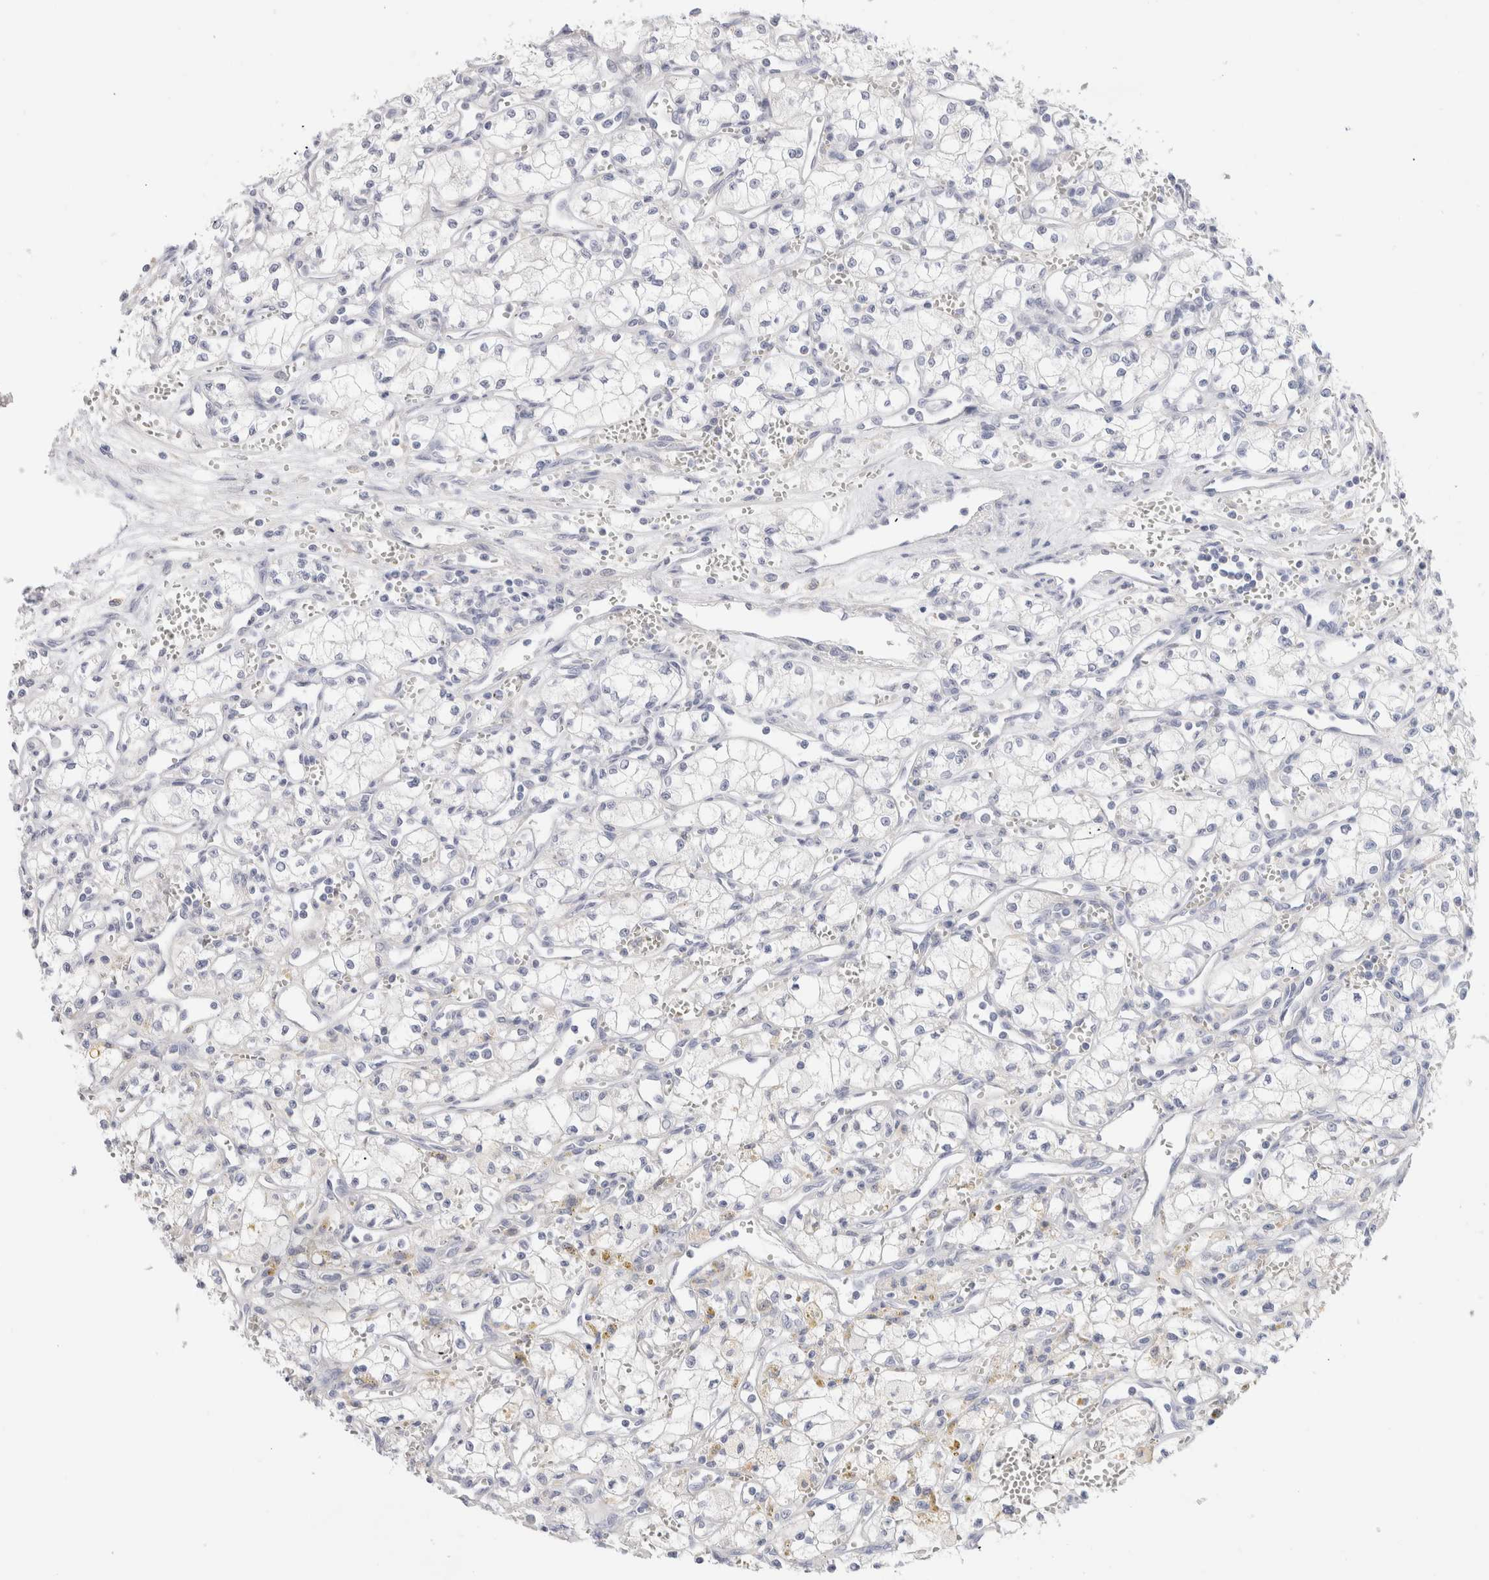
{"staining": {"intensity": "negative", "quantity": "none", "location": "none"}, "tissue": "renal cancer", "cell_type": "Tumor cells", "image_type": "cancer", "snomed": [{"axis": "morphology", "description": "Adenocarcinoma, NOS"}, {"axis": "topography", "description": "Kidney"}], "caption": "High power microscopy photomicrograph of an immunohistochemistry micrograph of renal cancer (adenocarcinoma), revealing no significant expression in tumor cells. Nuclei are stained in blue.", "gene": "ADAM30", "patient": {"sex": "male", "age": 59}}